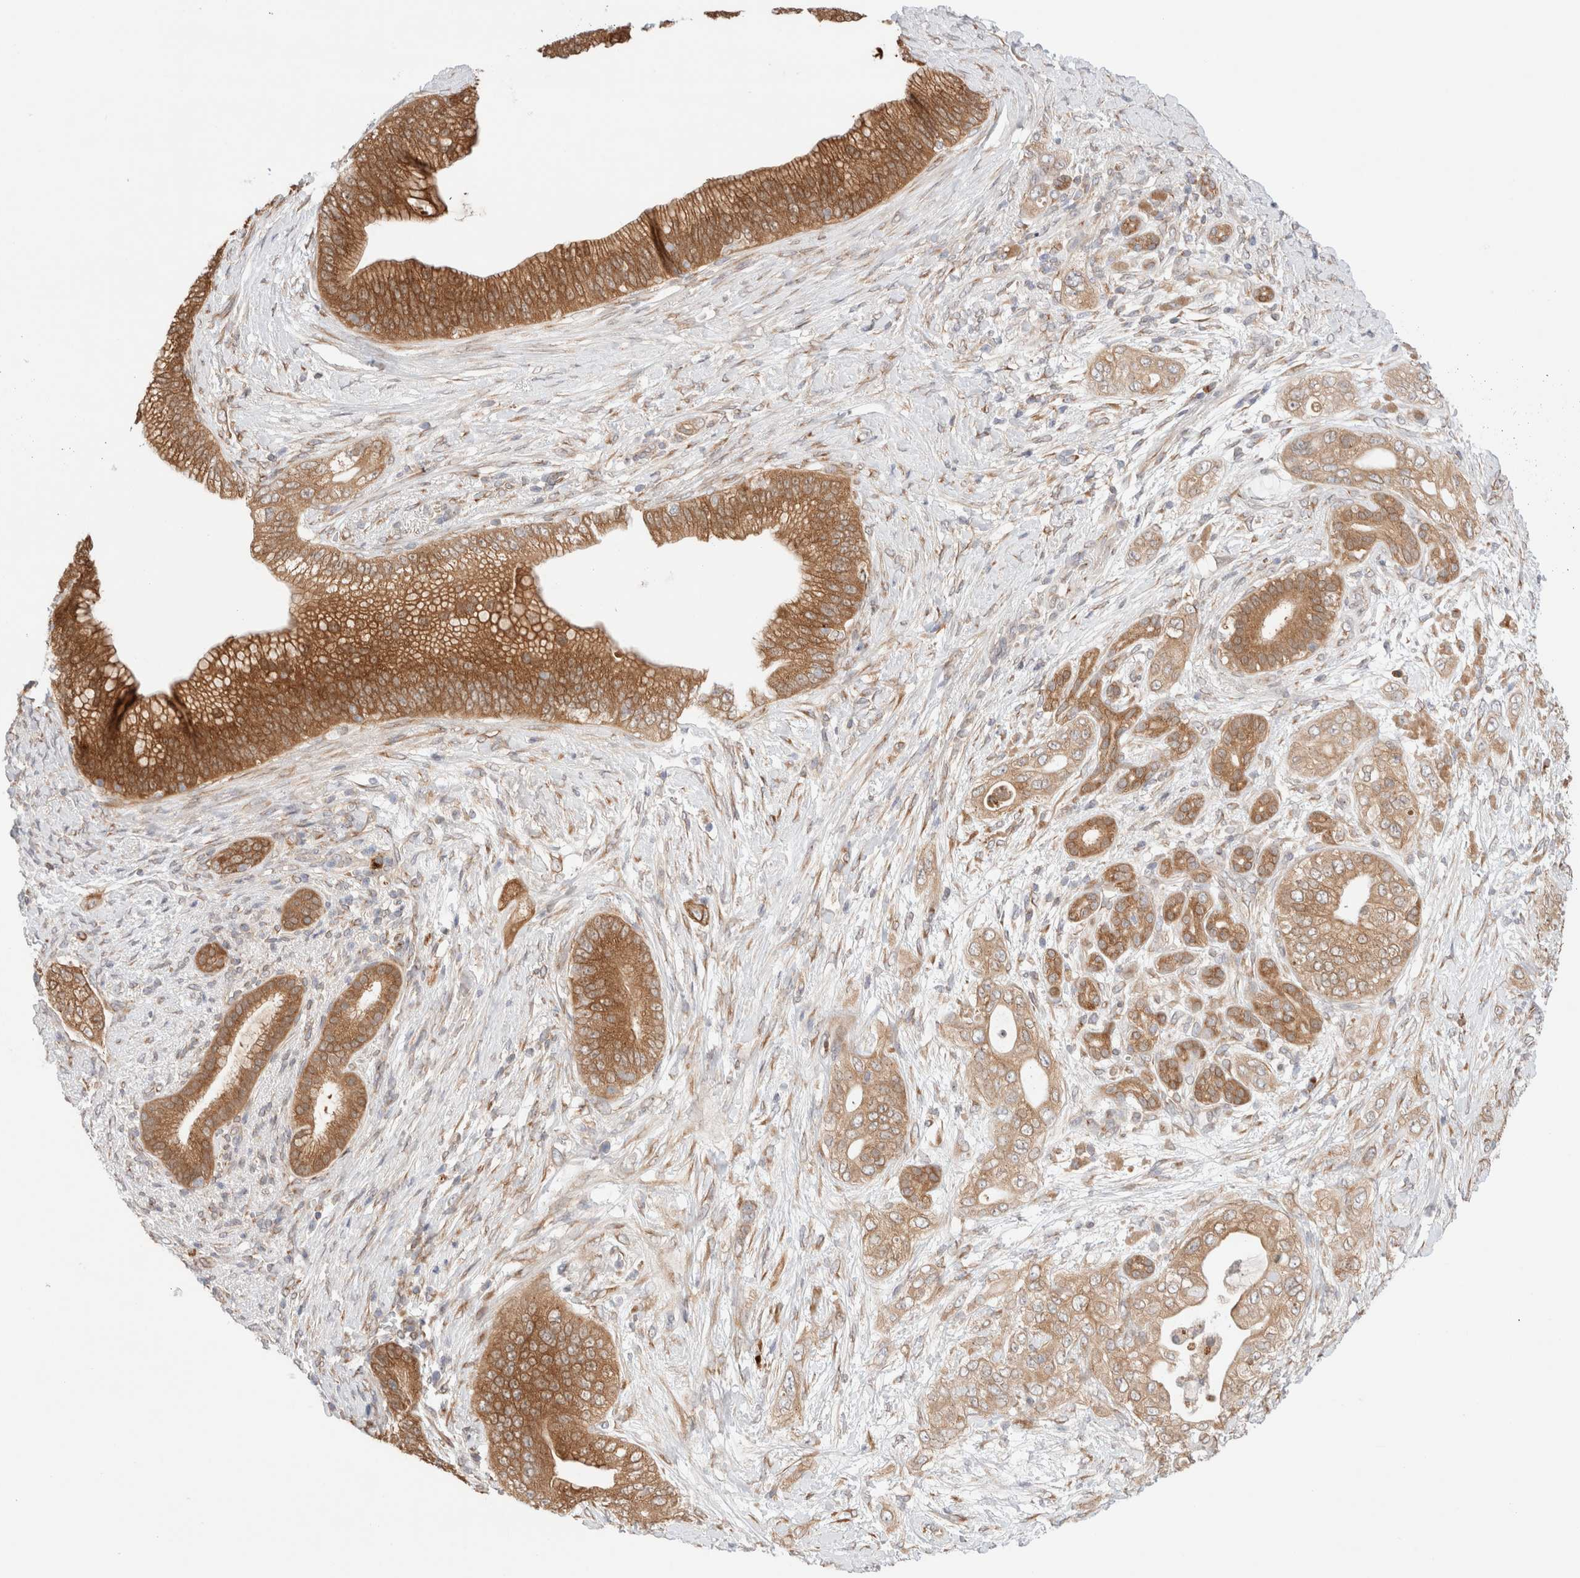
{"staining": {"intensity": "moderate", "quantity": ">75%", "location": "cytoplasmic/membranous"}, "tissue": "pancreatic cancer", "cell_type": "Tumor cells", "image_type": "cancer", "snomed": [{"axis": "morphology", "description": "Adenocarcinoma, NOS"}, {"axis": "topography", "description": "Pancreas"}], "caption": "A brown stain highlights moderate cytoplasmic/membranous expression of a protein in pancreatic cancer (adenocarcinoma) tumor cells.", "gene": "LMAN2L", "patient": {"sex": "male", "age": 53}}